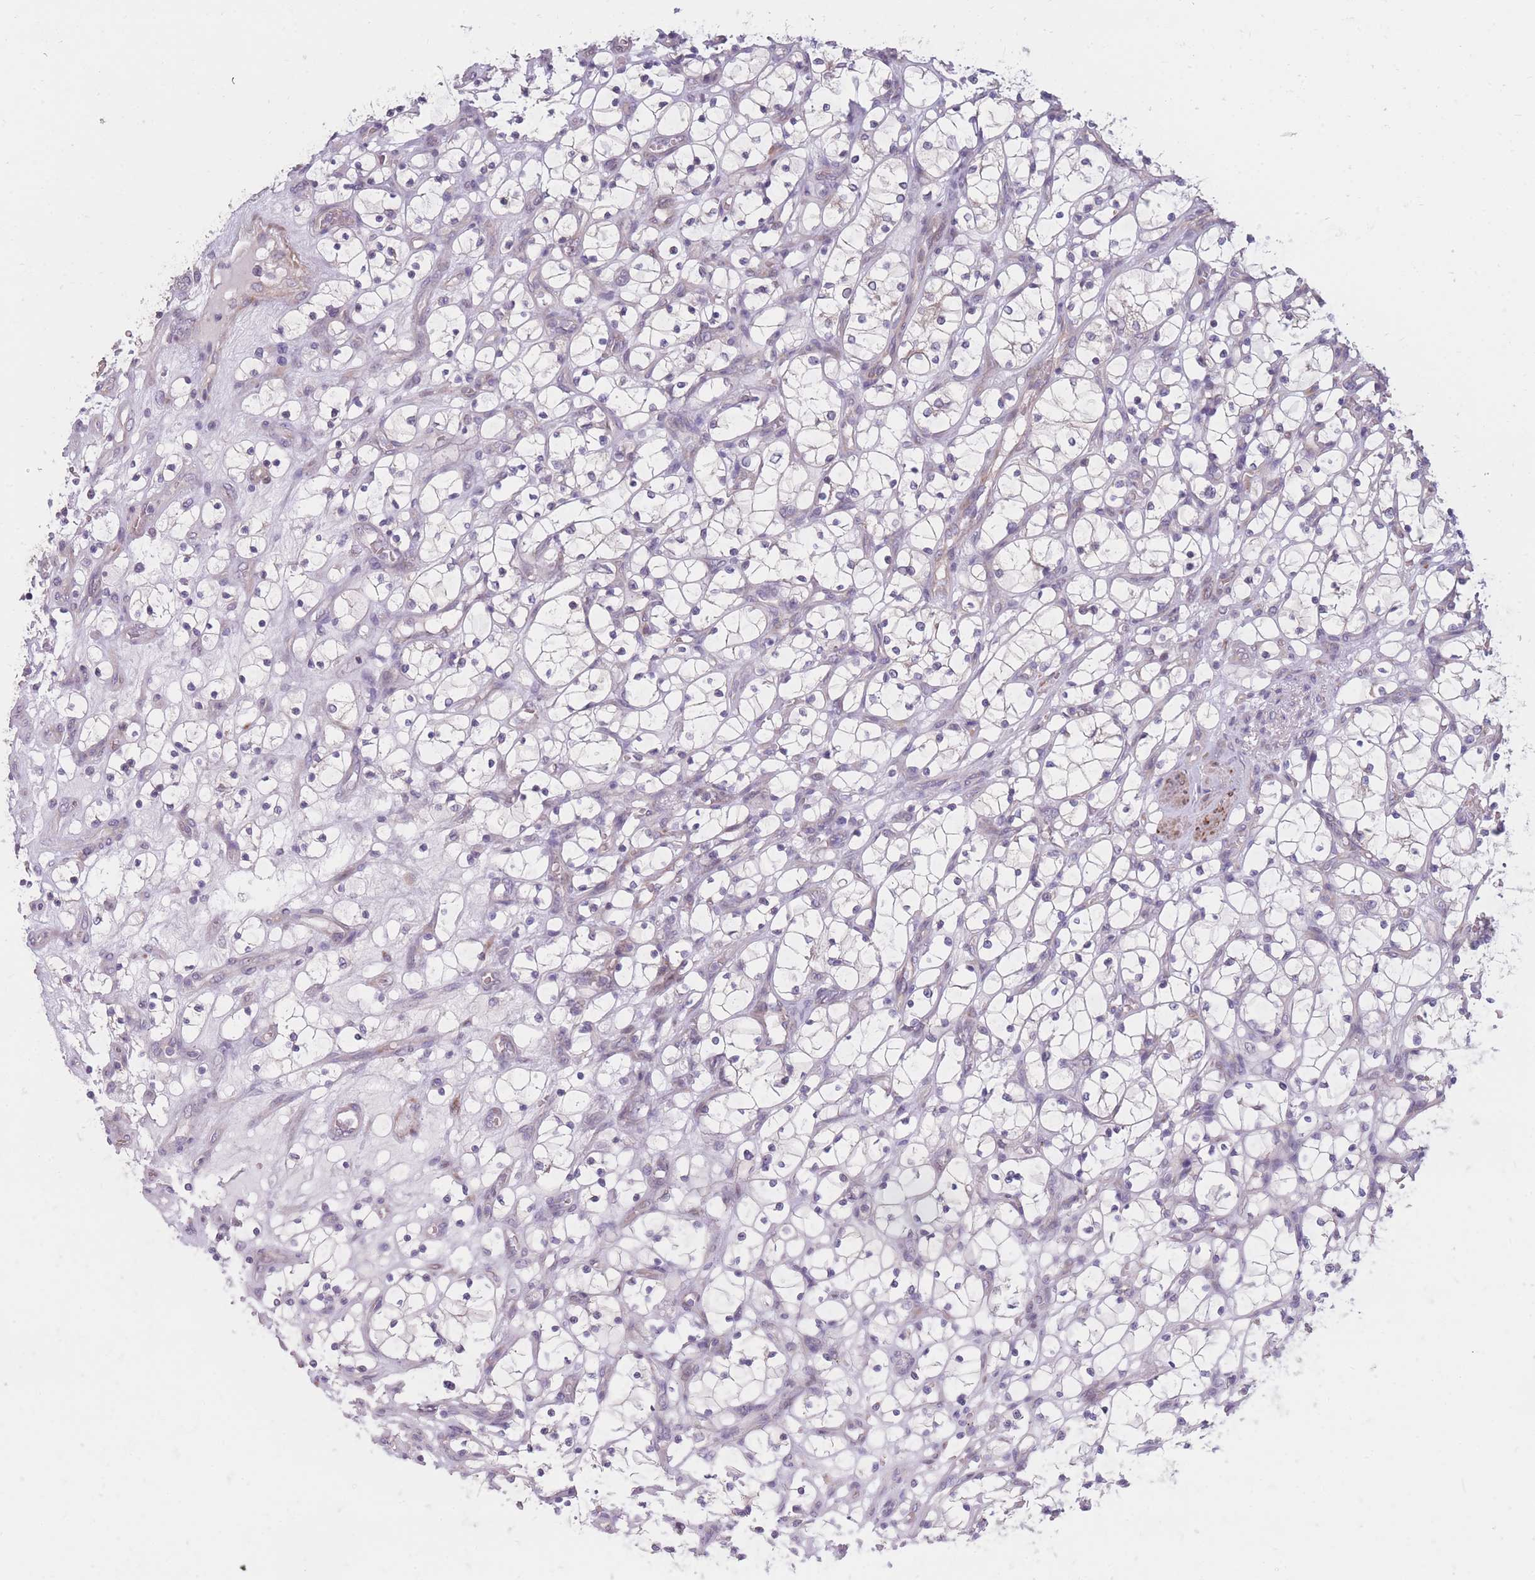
{"staining": {"intensity": "negative", "quantity": "none", "location": "none"}, "tissue": "renal cancer", "cell_type": "Tumor cells", "image_type": "cancer", "snomed": [{"axis": "morphology", "description": "Adenocarcinoma, NOS"}, {"axis": "topography", "description": "Kidney"}], "caption": "Renal adenocarcinoma was stained to show a protein in brown. There is no significant staining in tumor cells.", "gene": "CCNQ", "patient": {"sex": "female", "age": 69}}